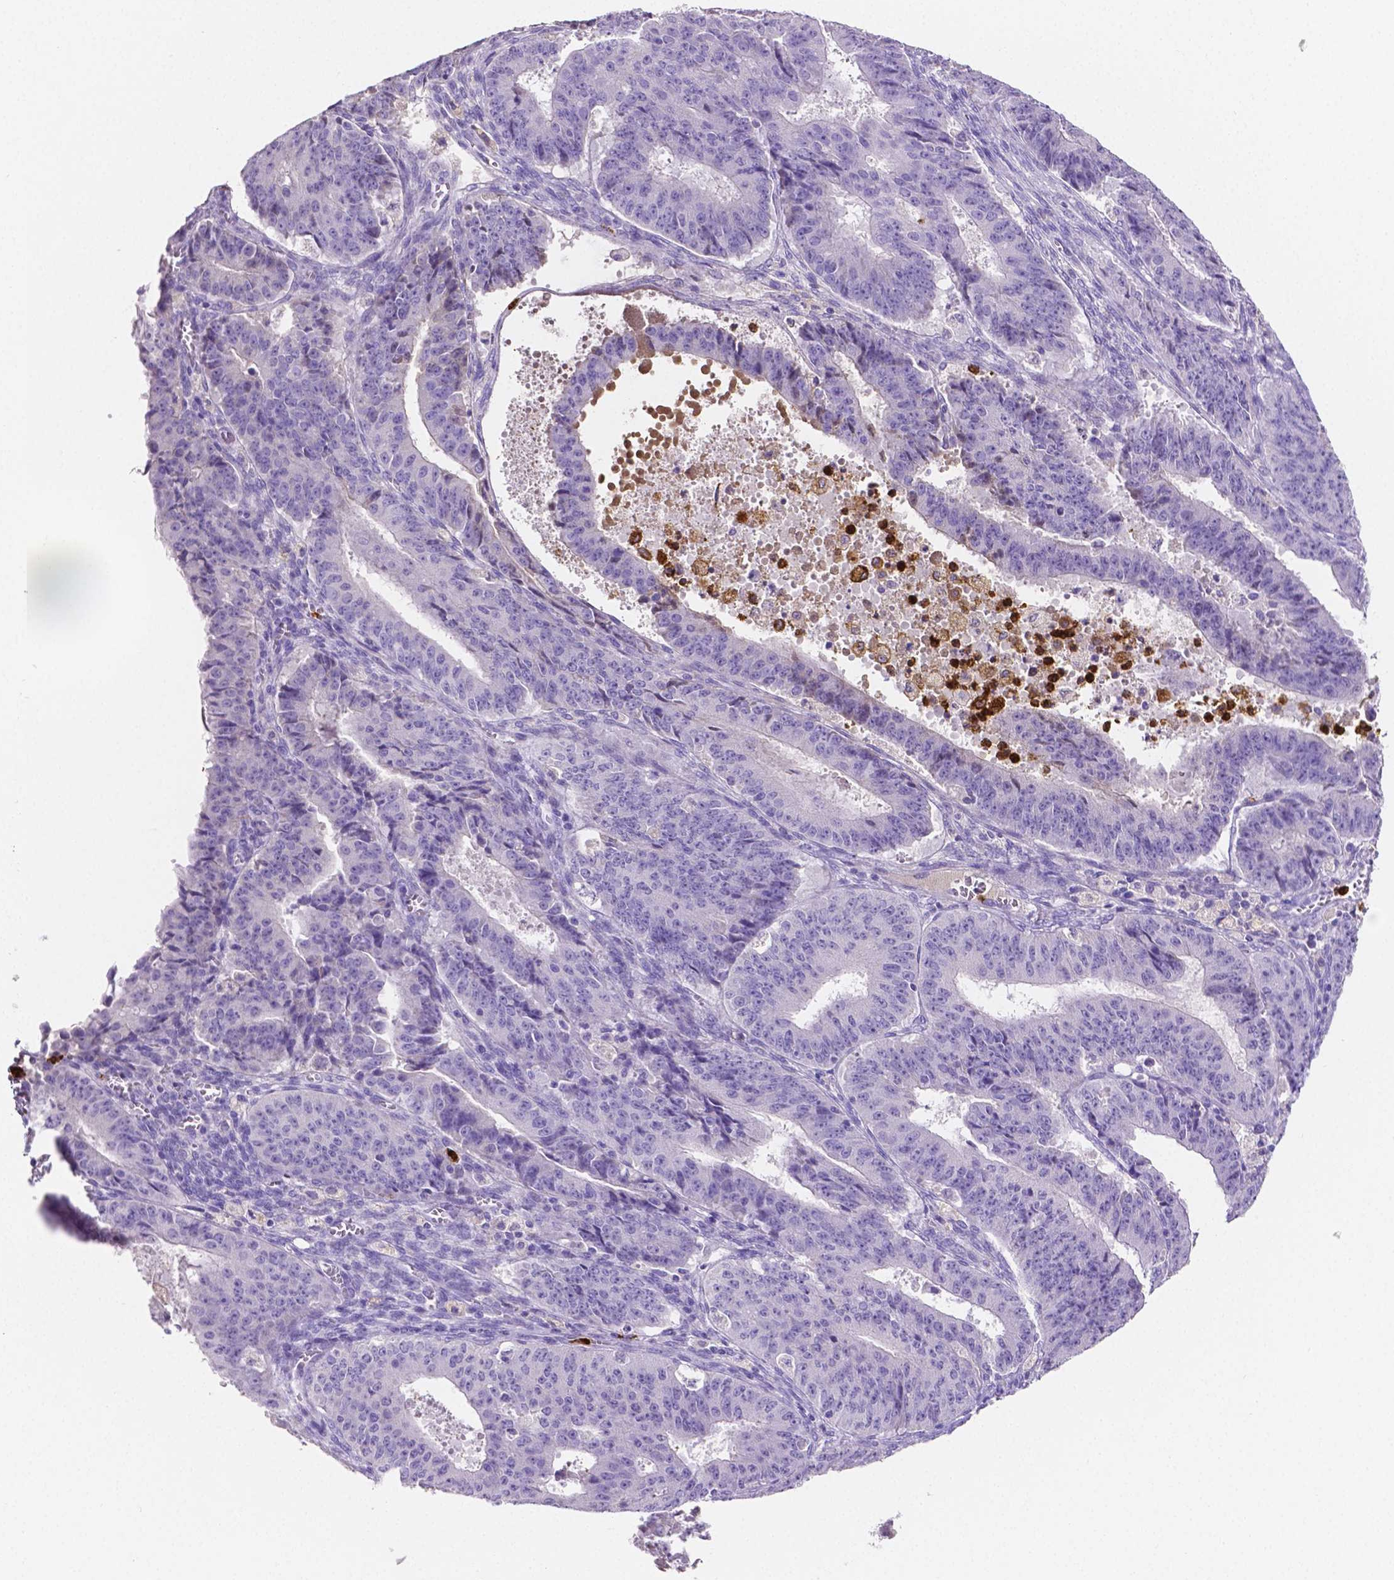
{"staining": {"intensity": "negative", "quantity": "none", "location": "none"}, "tissue": "ovarian cancer", "cell_type": "Tumor cells", "image_type": "cancer", "snomed": [{"axis": "morphology", "description": "Carcinoma, endometroid"}, {"axis": "topography", "description": "Ovary"}], "caption": "The micrograph demonstrates no staining of tumor cells in ovarian endometroid carcinoma.", "gene": "MMP9", "patient": {"sex": "female", "age": 42}}